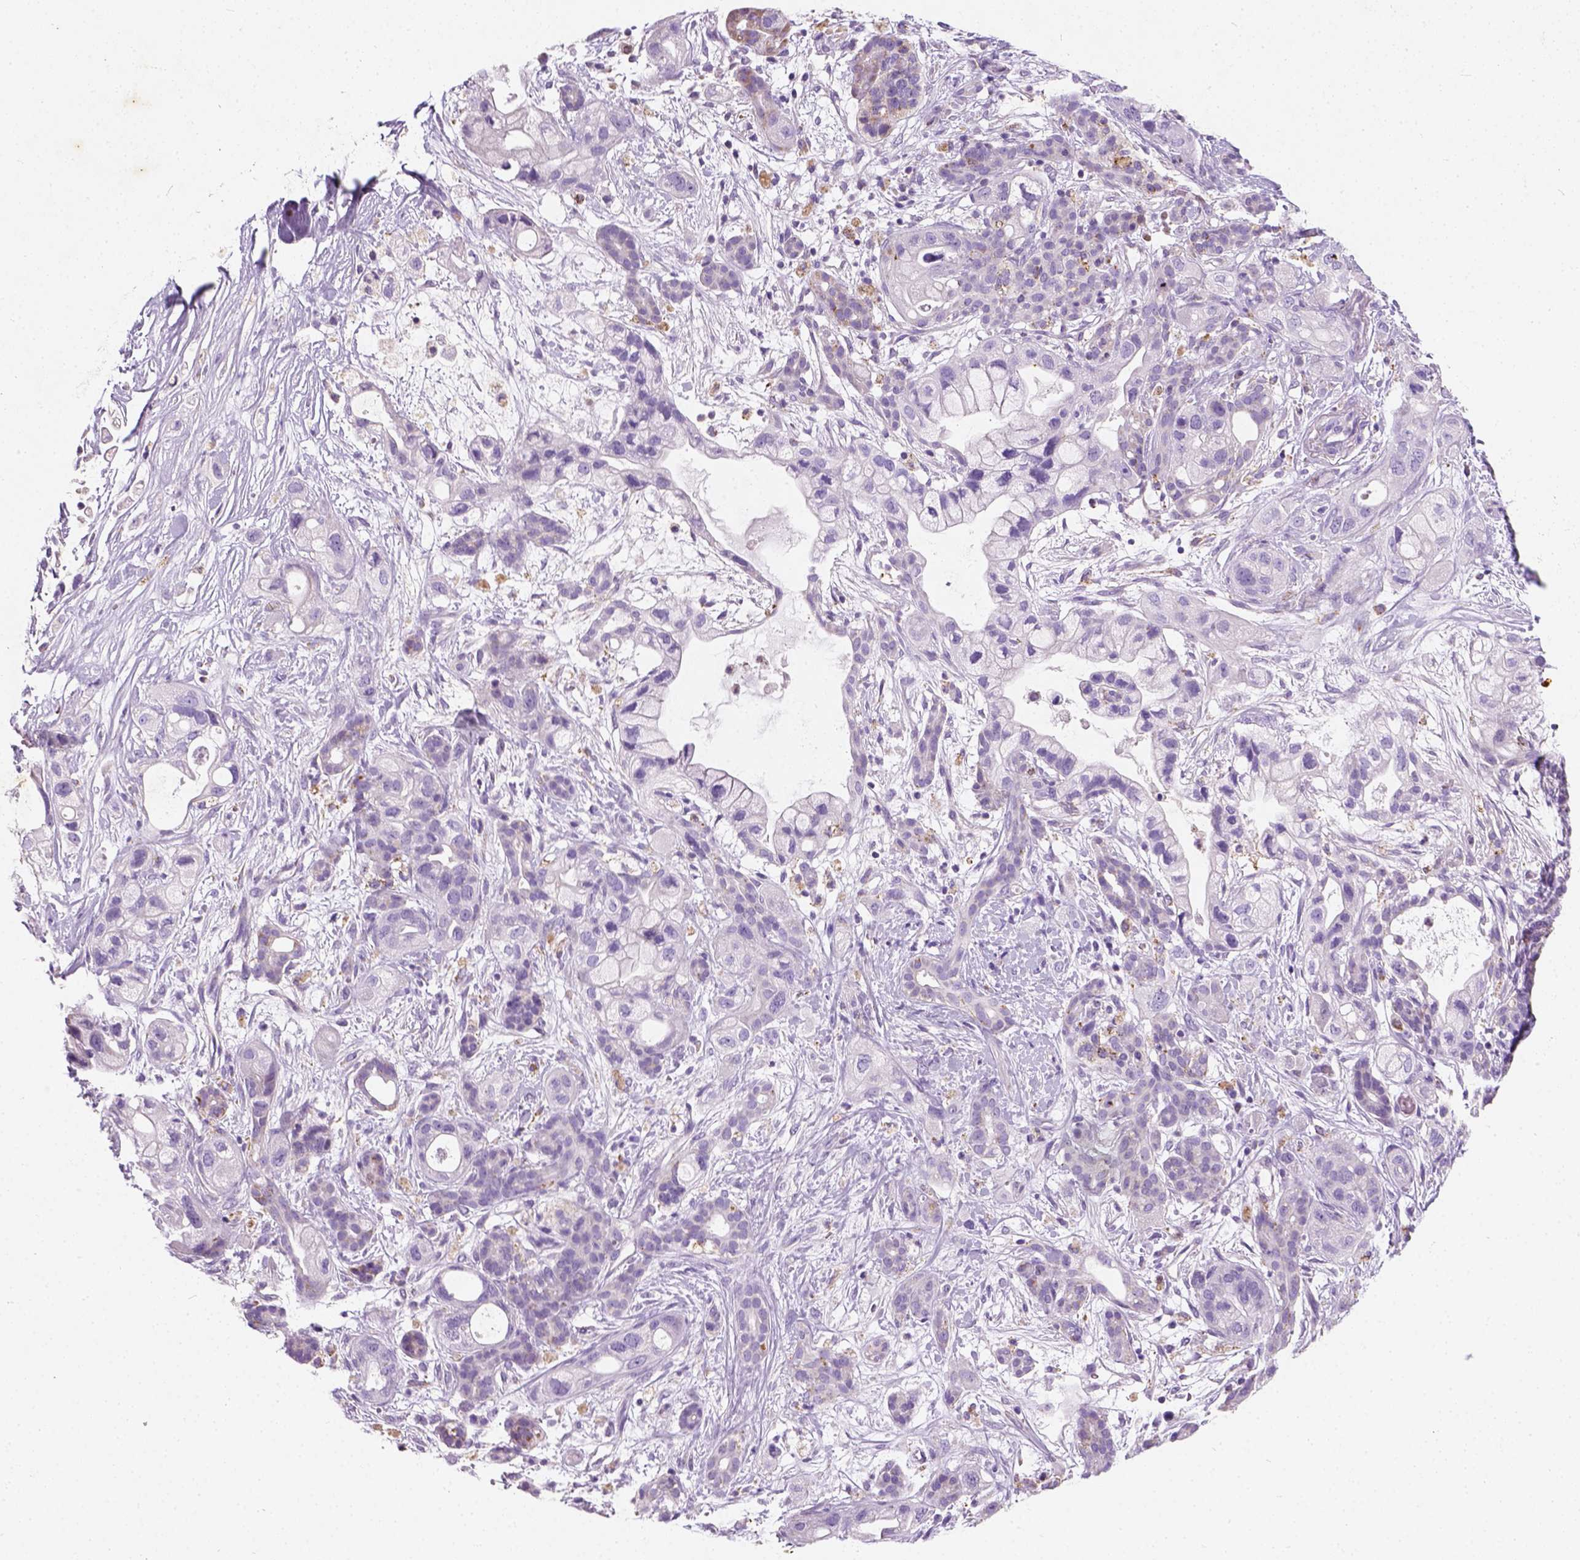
{"staining": {"intensity": "negative", "quantity": "none", "location": "none"}, "tissue": "pancreatic cancer", "cell_type": "Tumor cells", "image_type": "cancer", "snomed": [{"axis": "morphology", "description": "Adenocarcinoma, NOS"}, {"axis": "topography", "description": "Pancreas"}], "caption": "This micrograph is of adenocarcinoma (pancreatic) stained with IHC to label a protein in brown with the nuclei are counter-stained blue. There is no positivity in tumor cells.", "gene": "CHODL", "patient": {"sex": "male", "age": 44}}